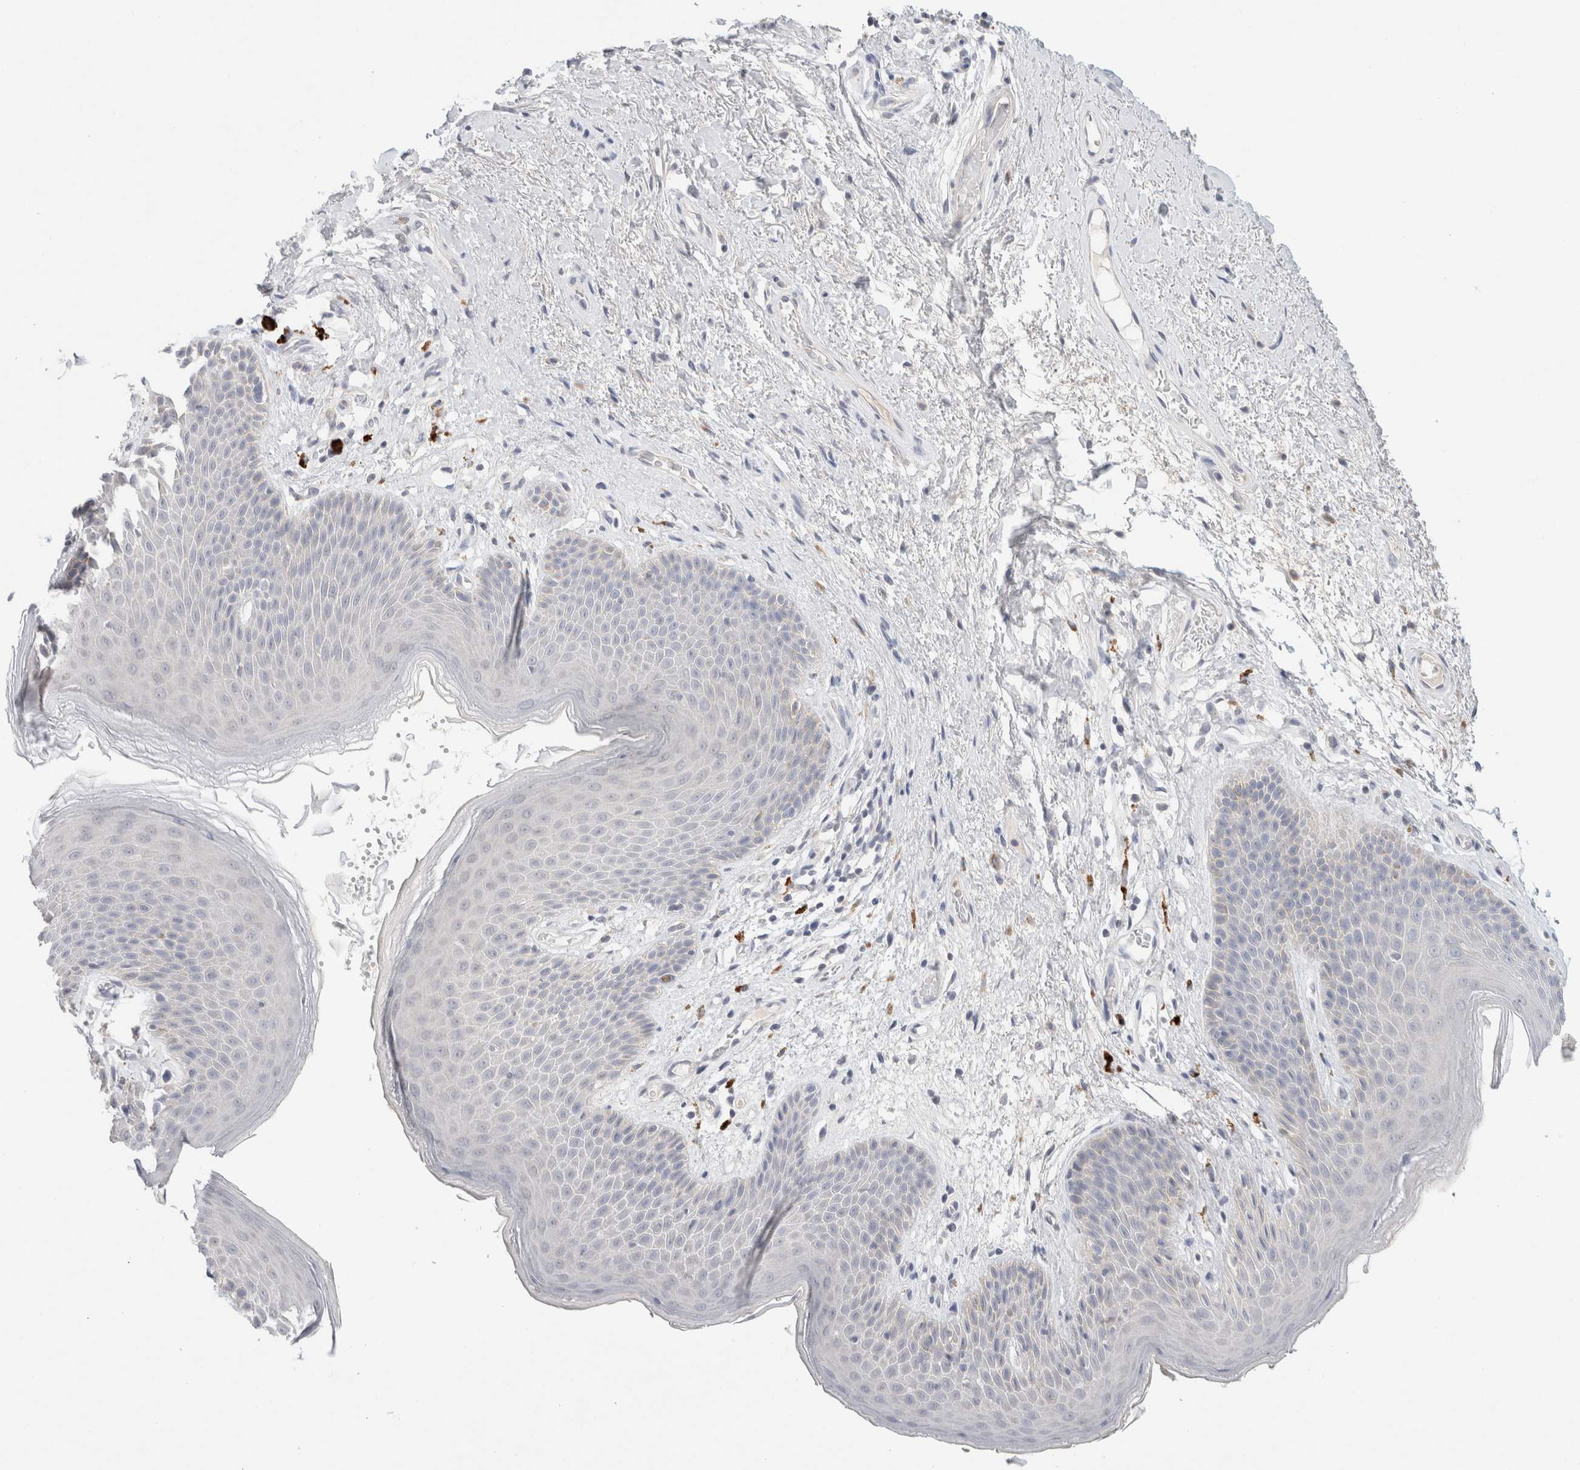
{"staining": {"intensity": "negative", "quantity": "none", "location": "none"}, "tissue": "skin", "cell_type": "Epidermal cells", "image_type": "normal", "snomed": [{"axis": "morphology", "description": "Normal tissue, NOS"}, {"axis": "topography", "description": "Anal"}], "caption": "This is a image of immunohistochemistry (IHC) staining of unremarkable skin, which shows no positivity in epidermal cells. Nuclei are stained in blue.", "gene": "MPP2", "patient": {"sex": "male", "age": 74}}